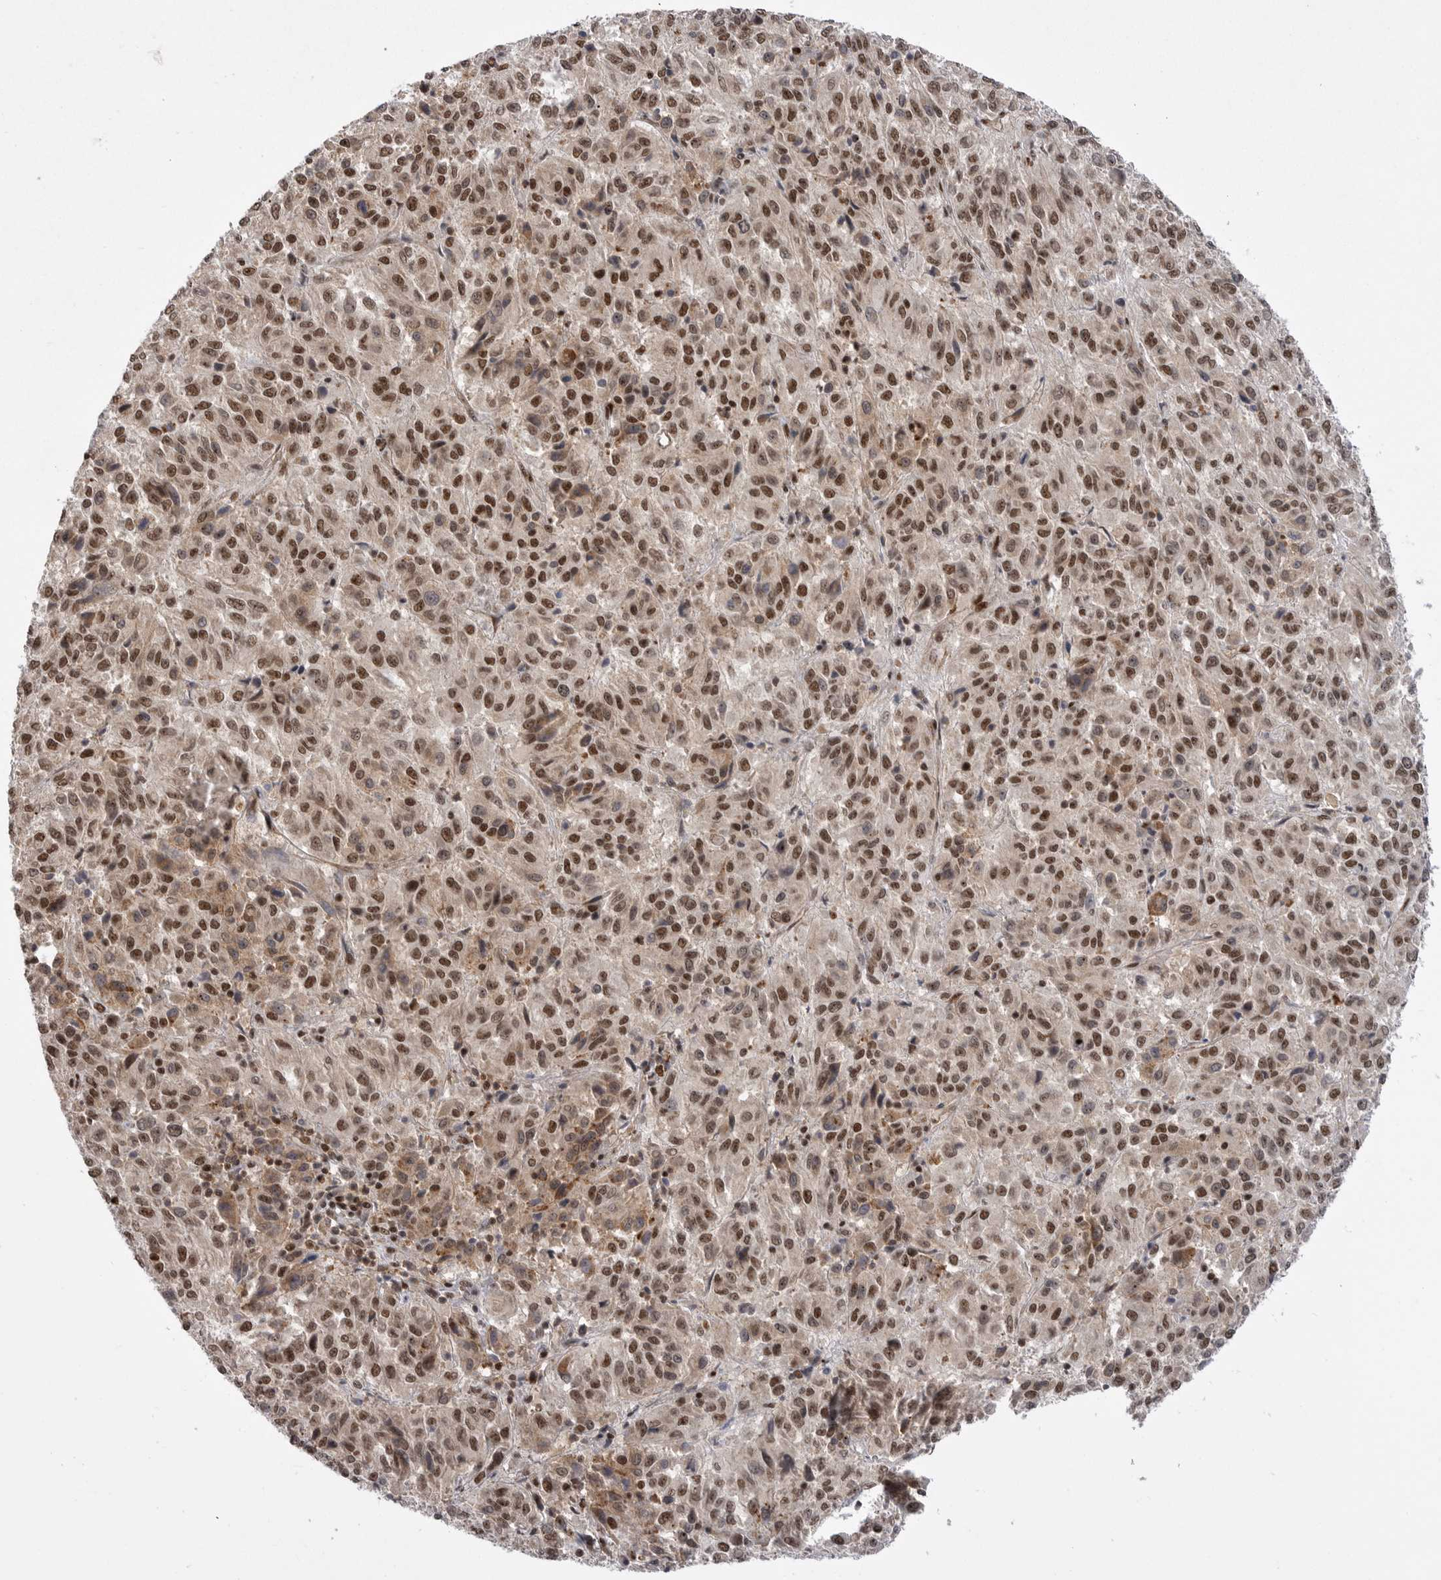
{"staining": {"intensity": "moderate", "quantity": ">75%", "location": "nuclear"}, "tissue": "melanoma", "cell_type": "Tumor cells", "image_type": "cancer", "snomed": [{"axis": "morphology", "description": "Malignant melanoma, Metastatic site"}, {"axis": "topography", "description": "Lung"}], "caption": "High-magnification brightfield microscopy of malignant melanoma (metastatic site) stained with DAB (brown) and counterstained with hematoxylin (blue). tumor cells exhibit moderate nuclear positivity is appreciated in about>75% of cells.", "gene": "PPP1R8", "patient": {"sex": "male", "age": 64}}